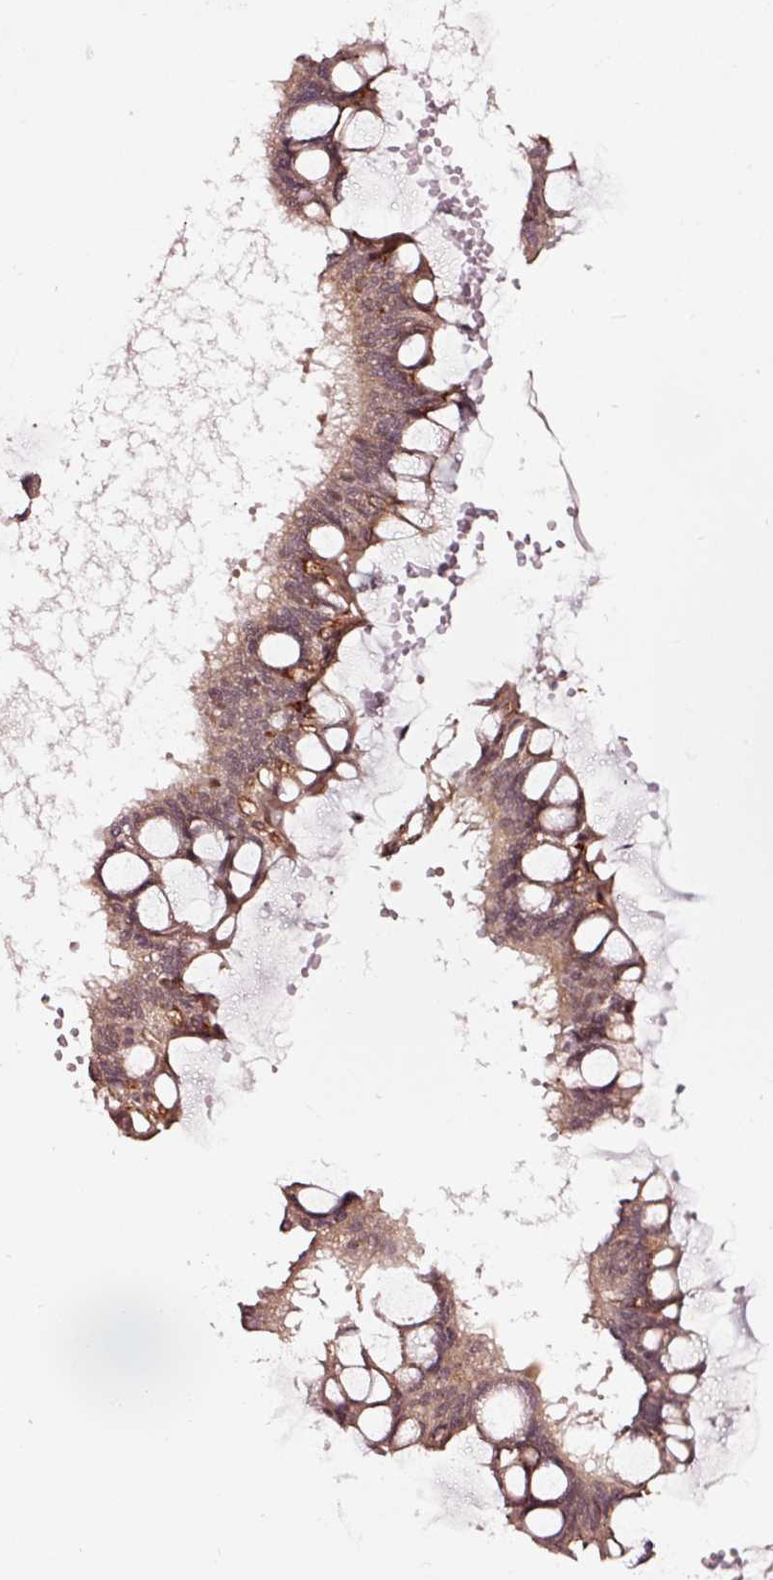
{"staining": {"intensity": "weak", "quantity": ">75%", "location": "cytoplasmic/membranous"}, "tissue": "ovarian cancer", "cell_type": "Tumor cells", "image_type": "cancer", "snomed": [{"axis": "morphology", "description": "Cystadenocarcinoma, mucinous, NOS"}, {"axis": "topography", "description": "Ovary"}], "caption": "Immunohistochemical staining of ovarian cancer displays weak cytoplasmic/membranous protein positivity in approximately >75% of tumor cells.", "gene": "TPM1", "patient": {"sex": "female", "age": 73}}